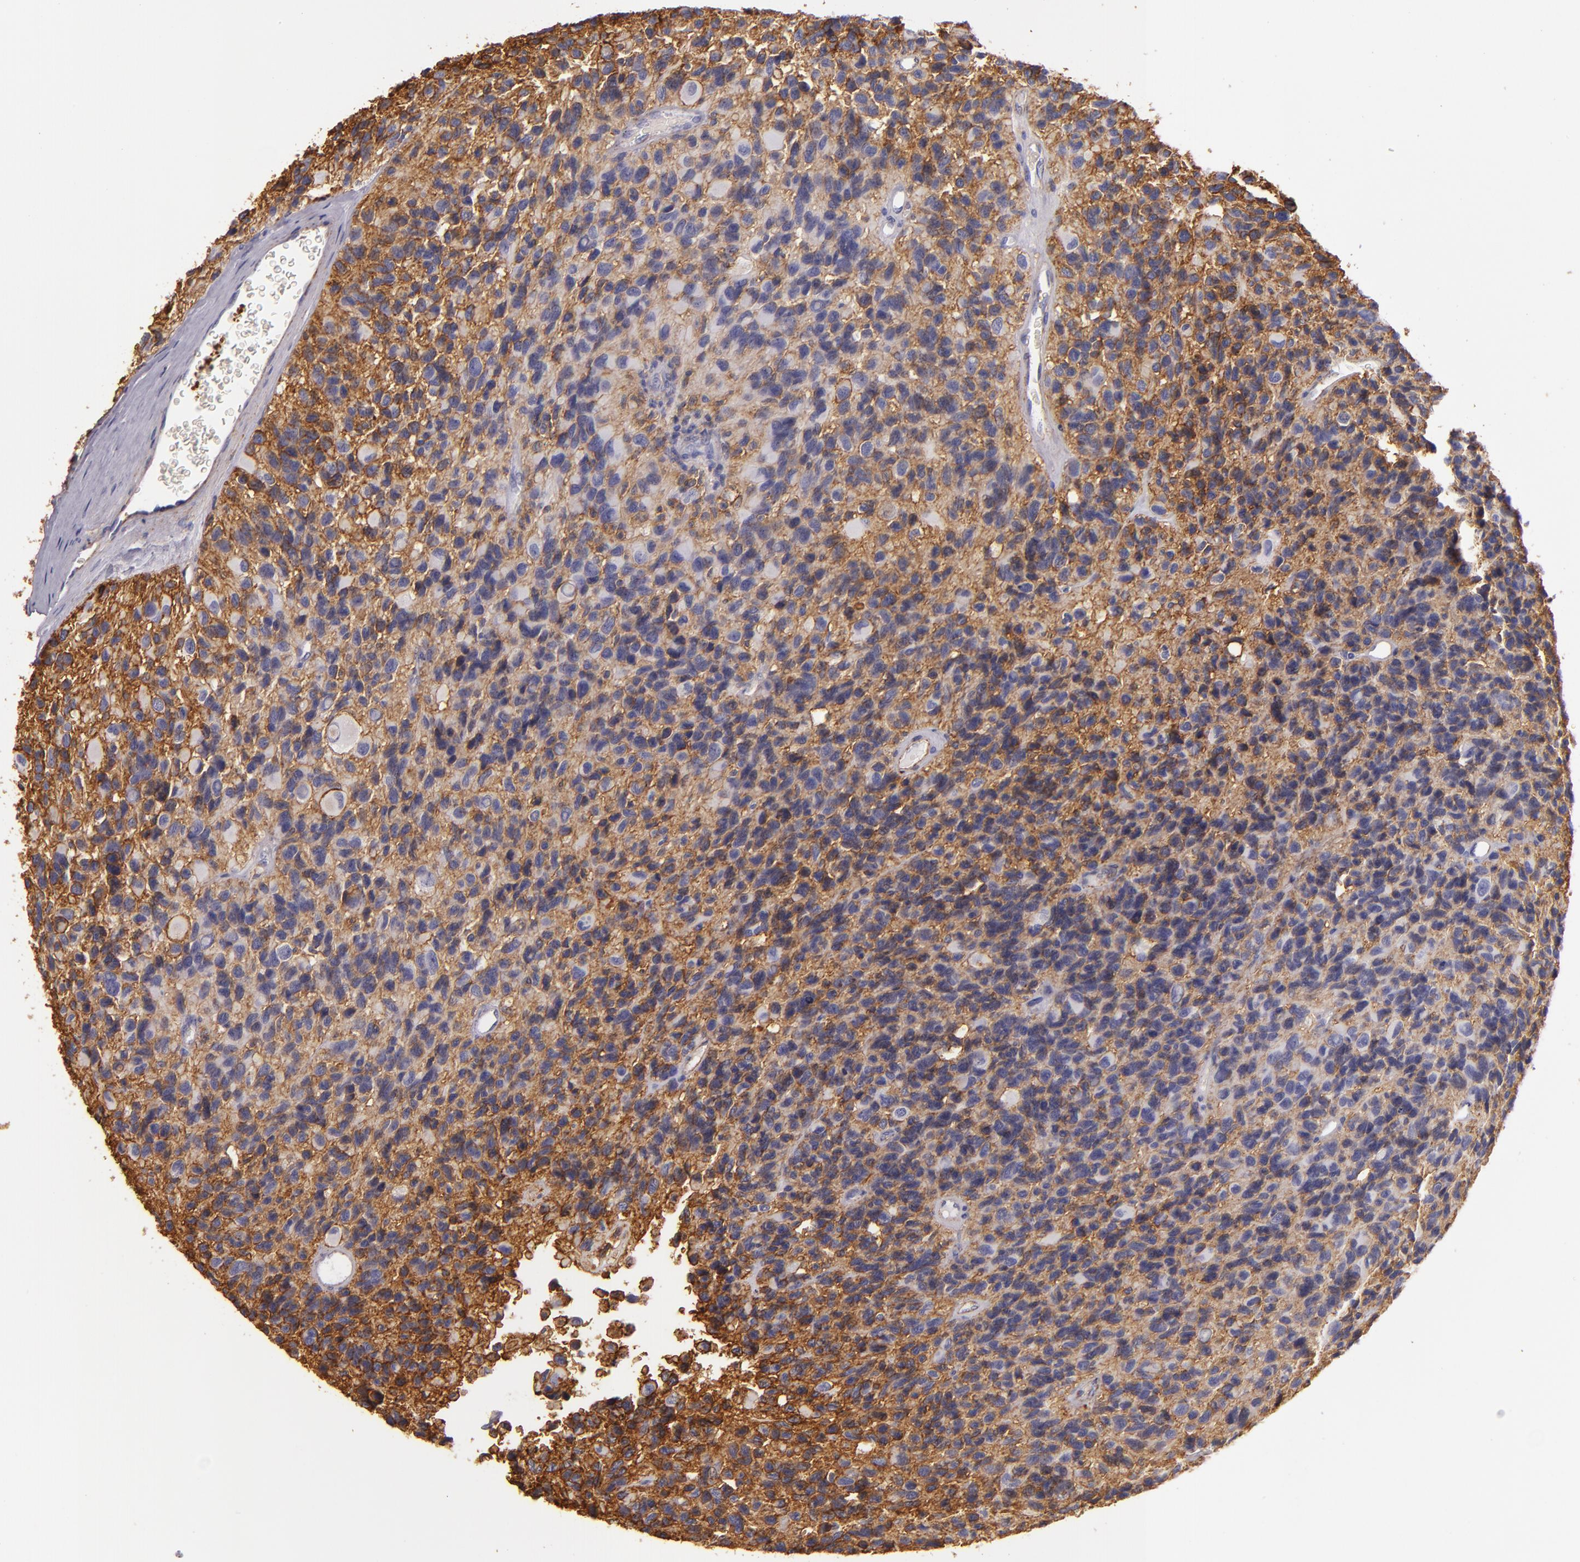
{"staining": {"intensity": "strong", "quantity": ">75%", "location": "cytoplasmic/membranous"}, "tissue": "glioma", "cell_type": "Tumor cells", "image_type": "cancer", "snomed": [{"axis": "morphology", "description": "Glioma, malignant, High grade"}, {"axis": "topography", "description": "Brain"}], "caption": "Tumor cells reveal strong cytoplasmic/membranous staining in about >75% of cells in malignant glioma (high-grade).", "gene": "CD9", "patient": {"sex": "male", "age": 77}}